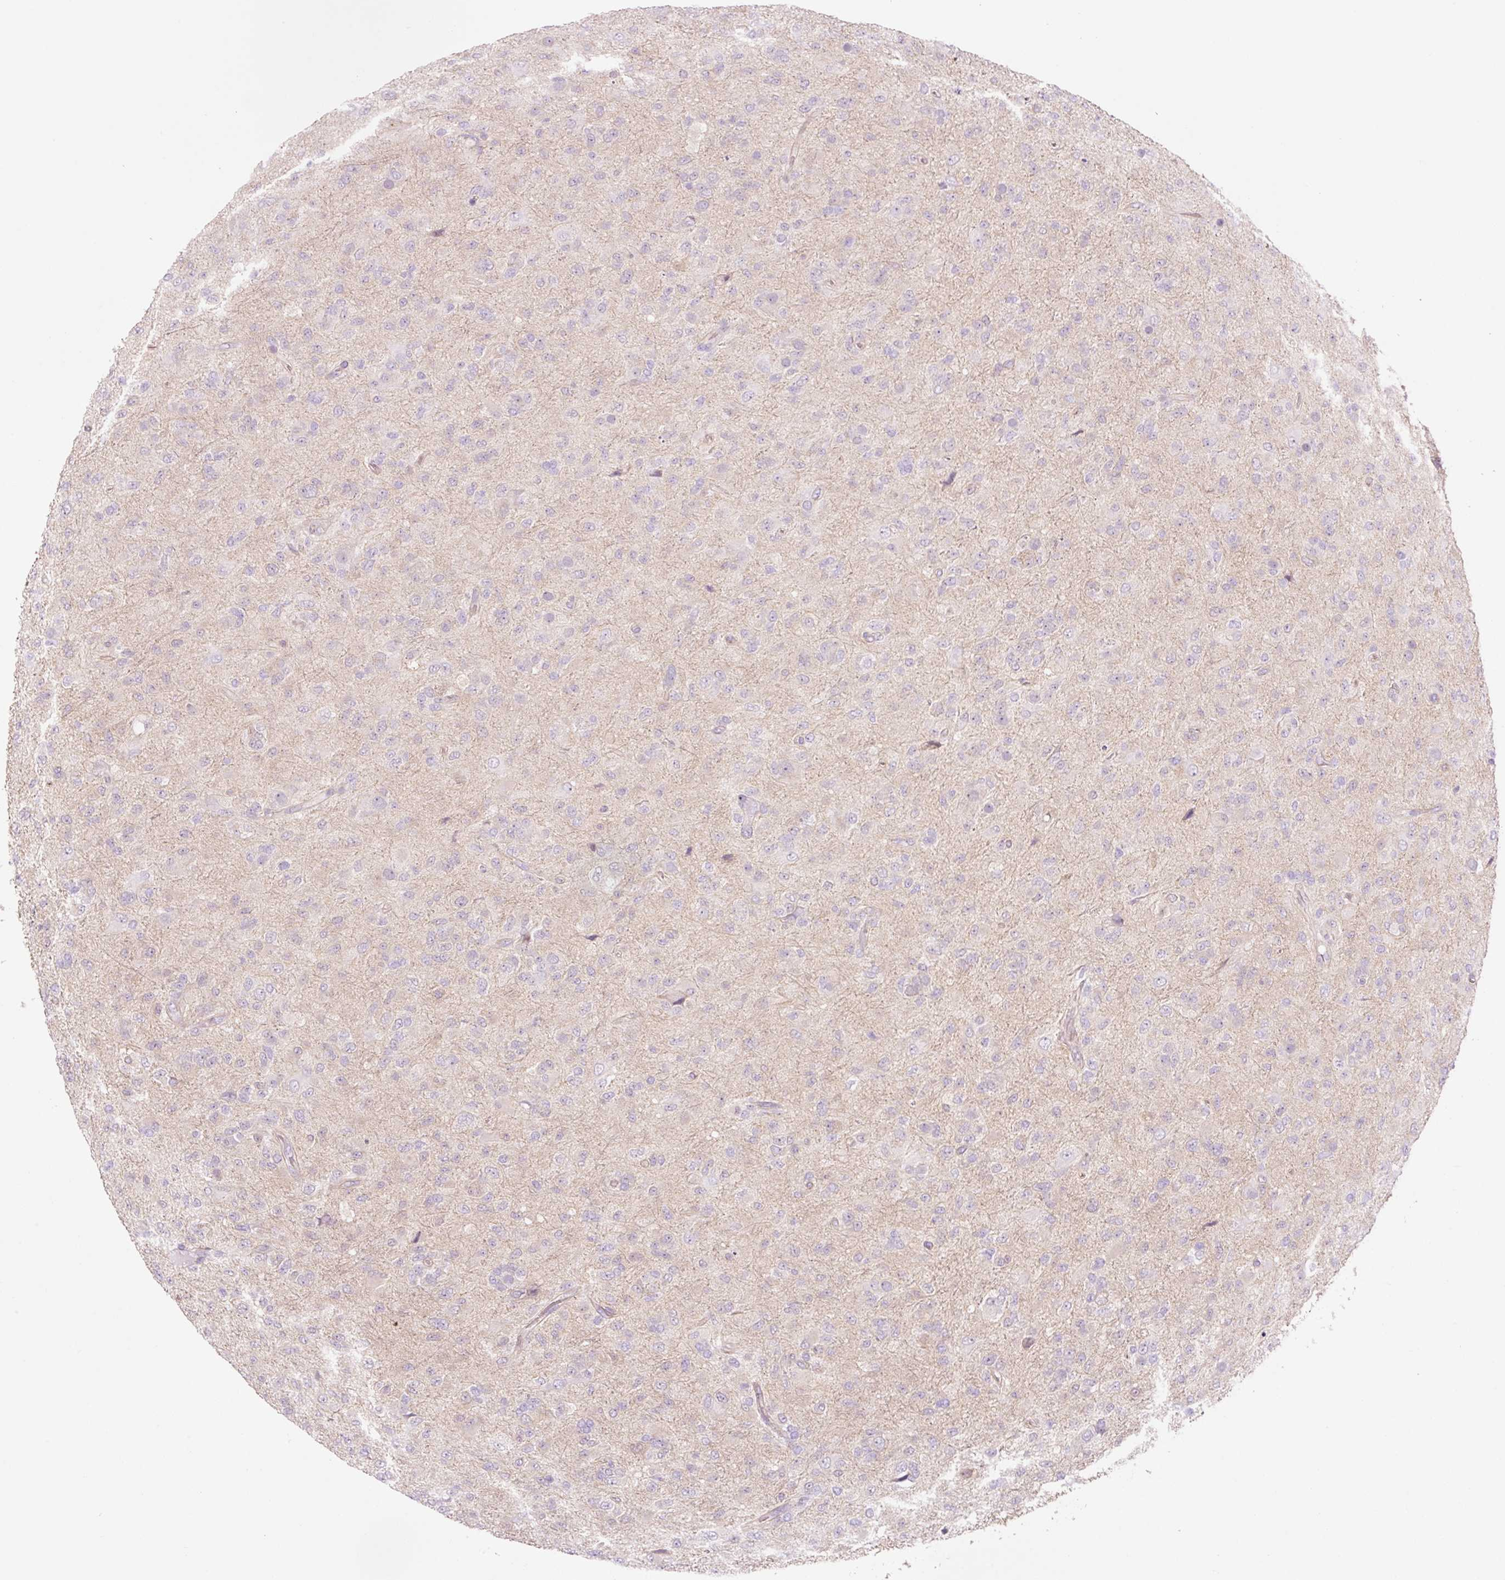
{"staining": {"intensity": "negative", "quantity": "none", "location": "none"}, "tissue": "glioma", "cell_type": "Tumor cells", "image_type": "cancer", "snomed": [{"axis": "morphology", "description": "Glioma, malignant, Low grade"}, {"axis": "topography", "description": "Brain"}], "caption": "Photomicrograph shows no significant protein expression in tumor cells of glioma.", "gene": "HSPA4L", "patient": {"sex": "male", "age": 65}}